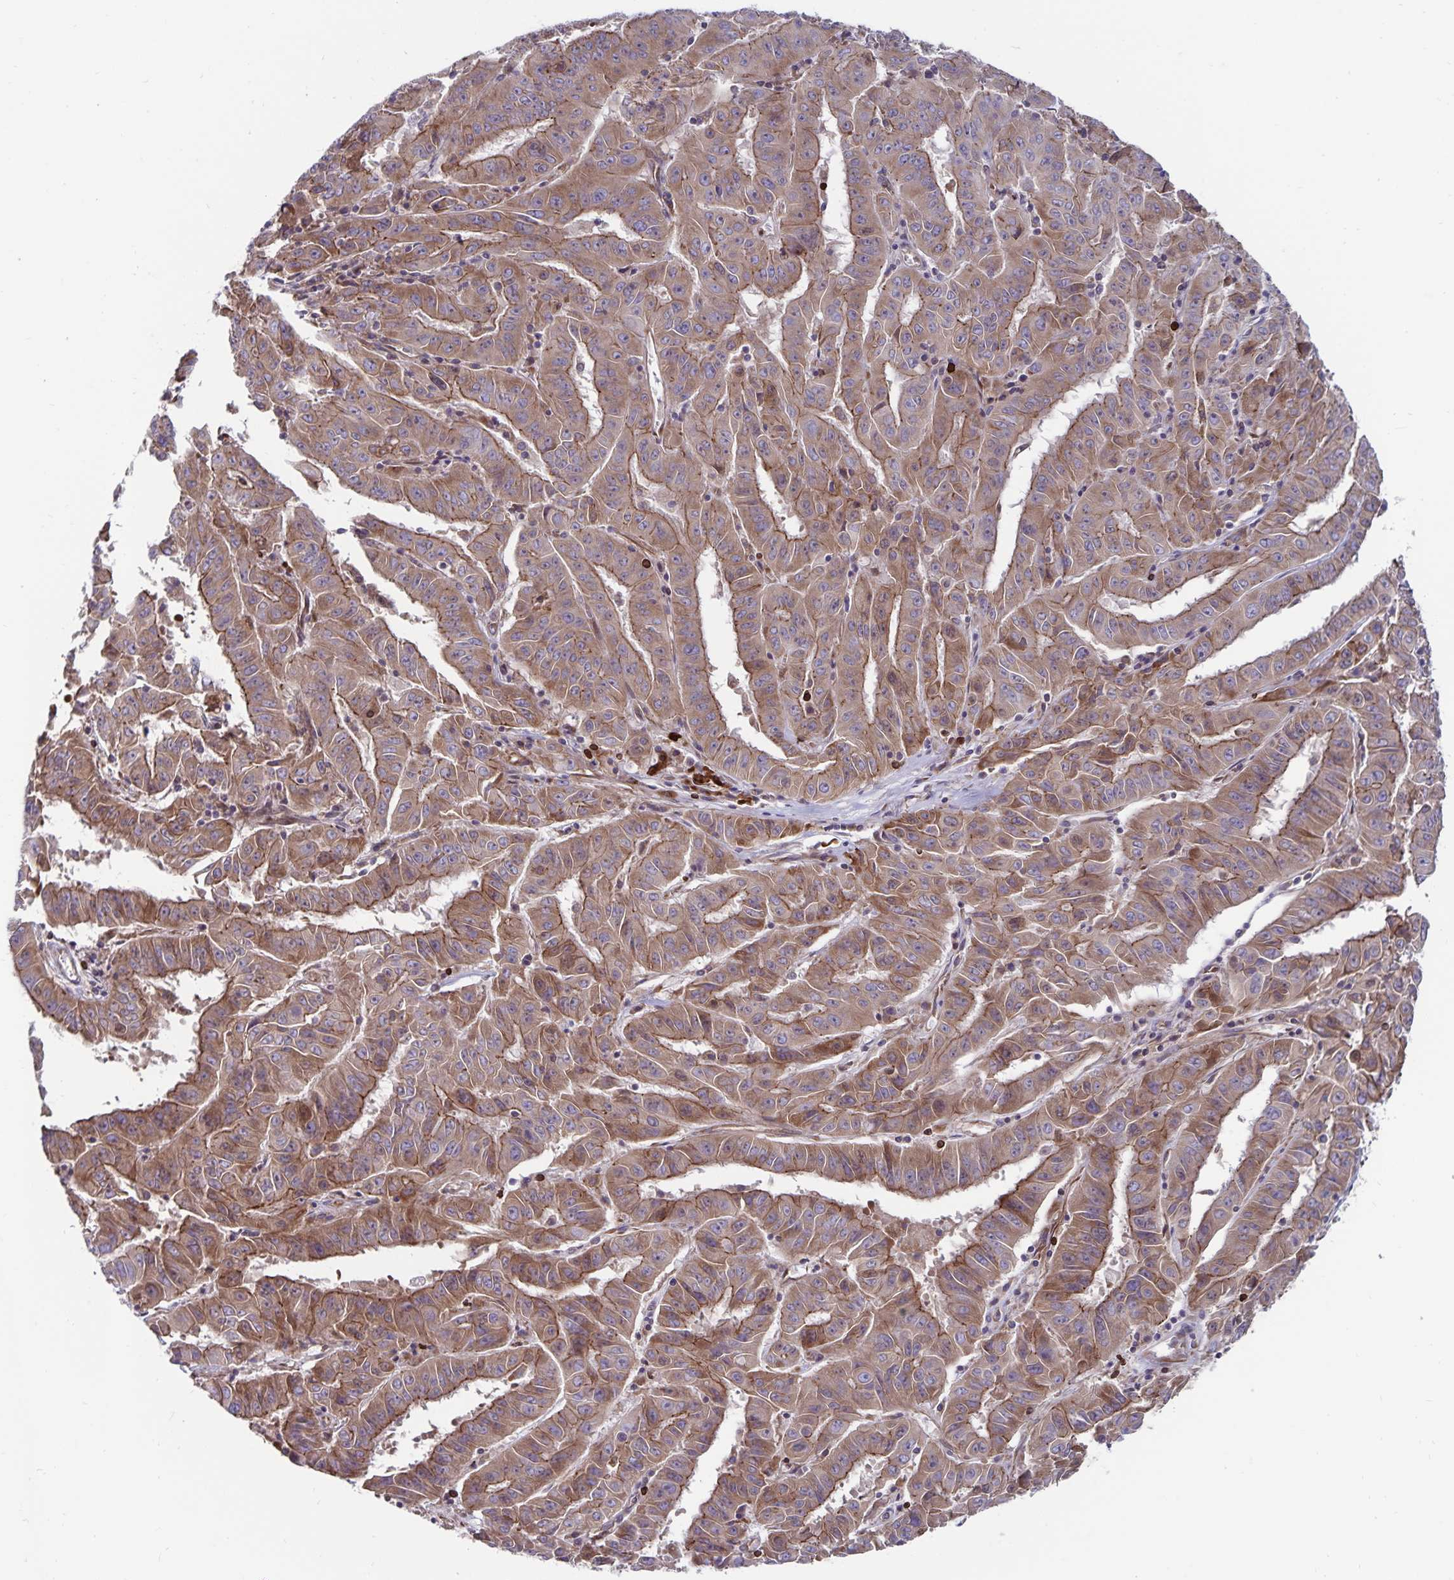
{"staining": {"intensity": "moderate", "quantity": ">75%", "location": "cytoplasmic/membranous"}, "tissue": "pancreatic cancer", "cell_type": "Tumor cells", "image_type": "cancer", "snomed": [{"axis": "morphology", "description": "Adenocarcinoma, NOS"}, {"axis": "topography", "description": "Pancreas"}], "caption": "A micrograph of pancreatic adenocarcinoma stained for a protein shows moderate cytoplasmic/membranous brown staining in tumor cells. The staining is performed using DAB (3,3'-diaminobenzidine) brown chromogen to label protein expression. The nuclei are counter-stained blue using hematoxylin.", "gene": "SEC62", "patient": {"sex": "male", "age": 63}}